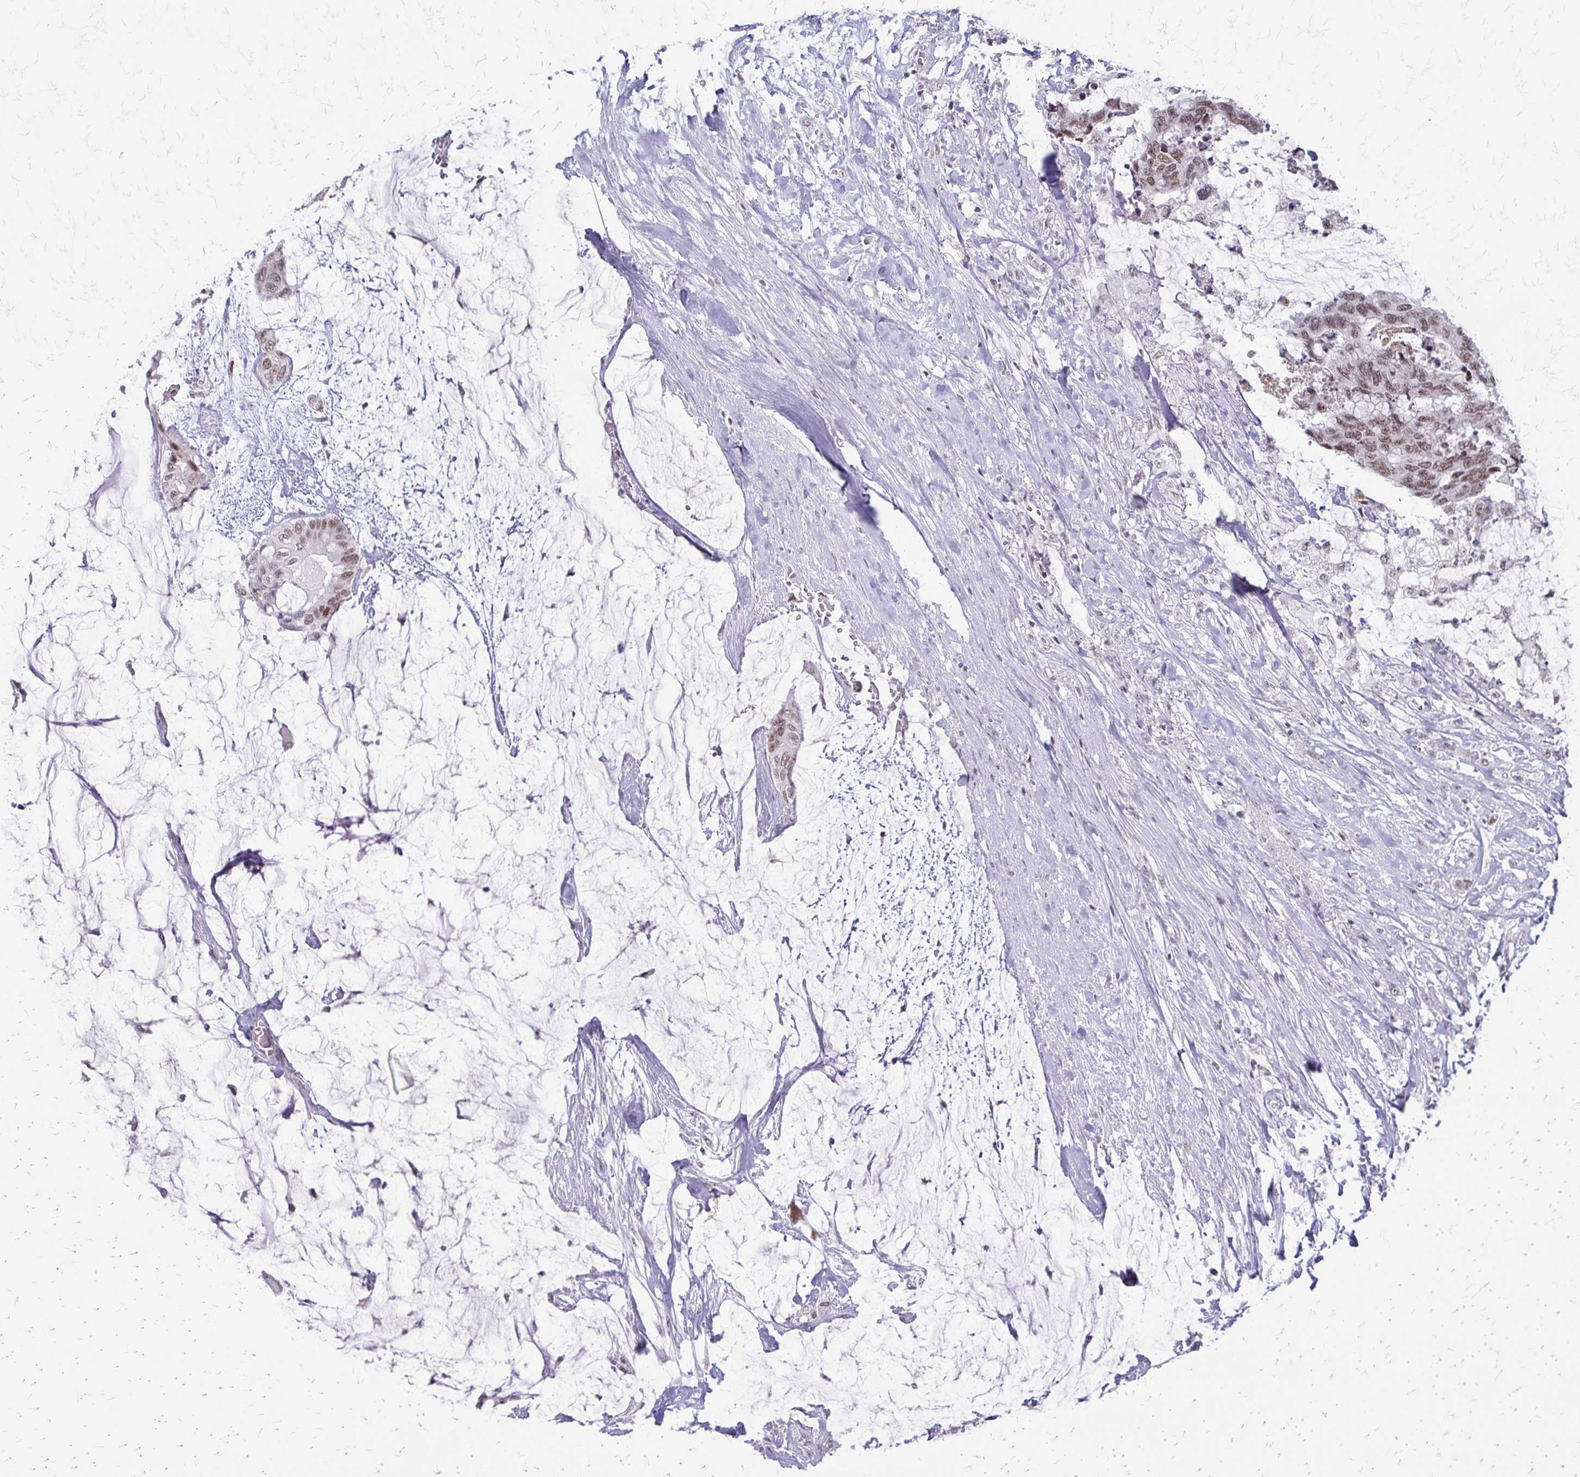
{"staining": {"intensity": "moderate", "quantity": ">75%", "location": "nuclear"}, "tissue": "colorectal cancer", "cell_type": "Tumor cells", "image_type": "cancer", "snomed": [{"axis": "morphology", "description": "Adenocarcinoma, NOS"}, {"axis": "topography", "description": "Rectum"}], "caption": "Adenocarcinoma (colorectal) stained with a brown dye shows moderate nuclear positive positivity in about >75% of tumor cells.", "gene": "EED", "patient": {"sex": "female", "age": 59}}